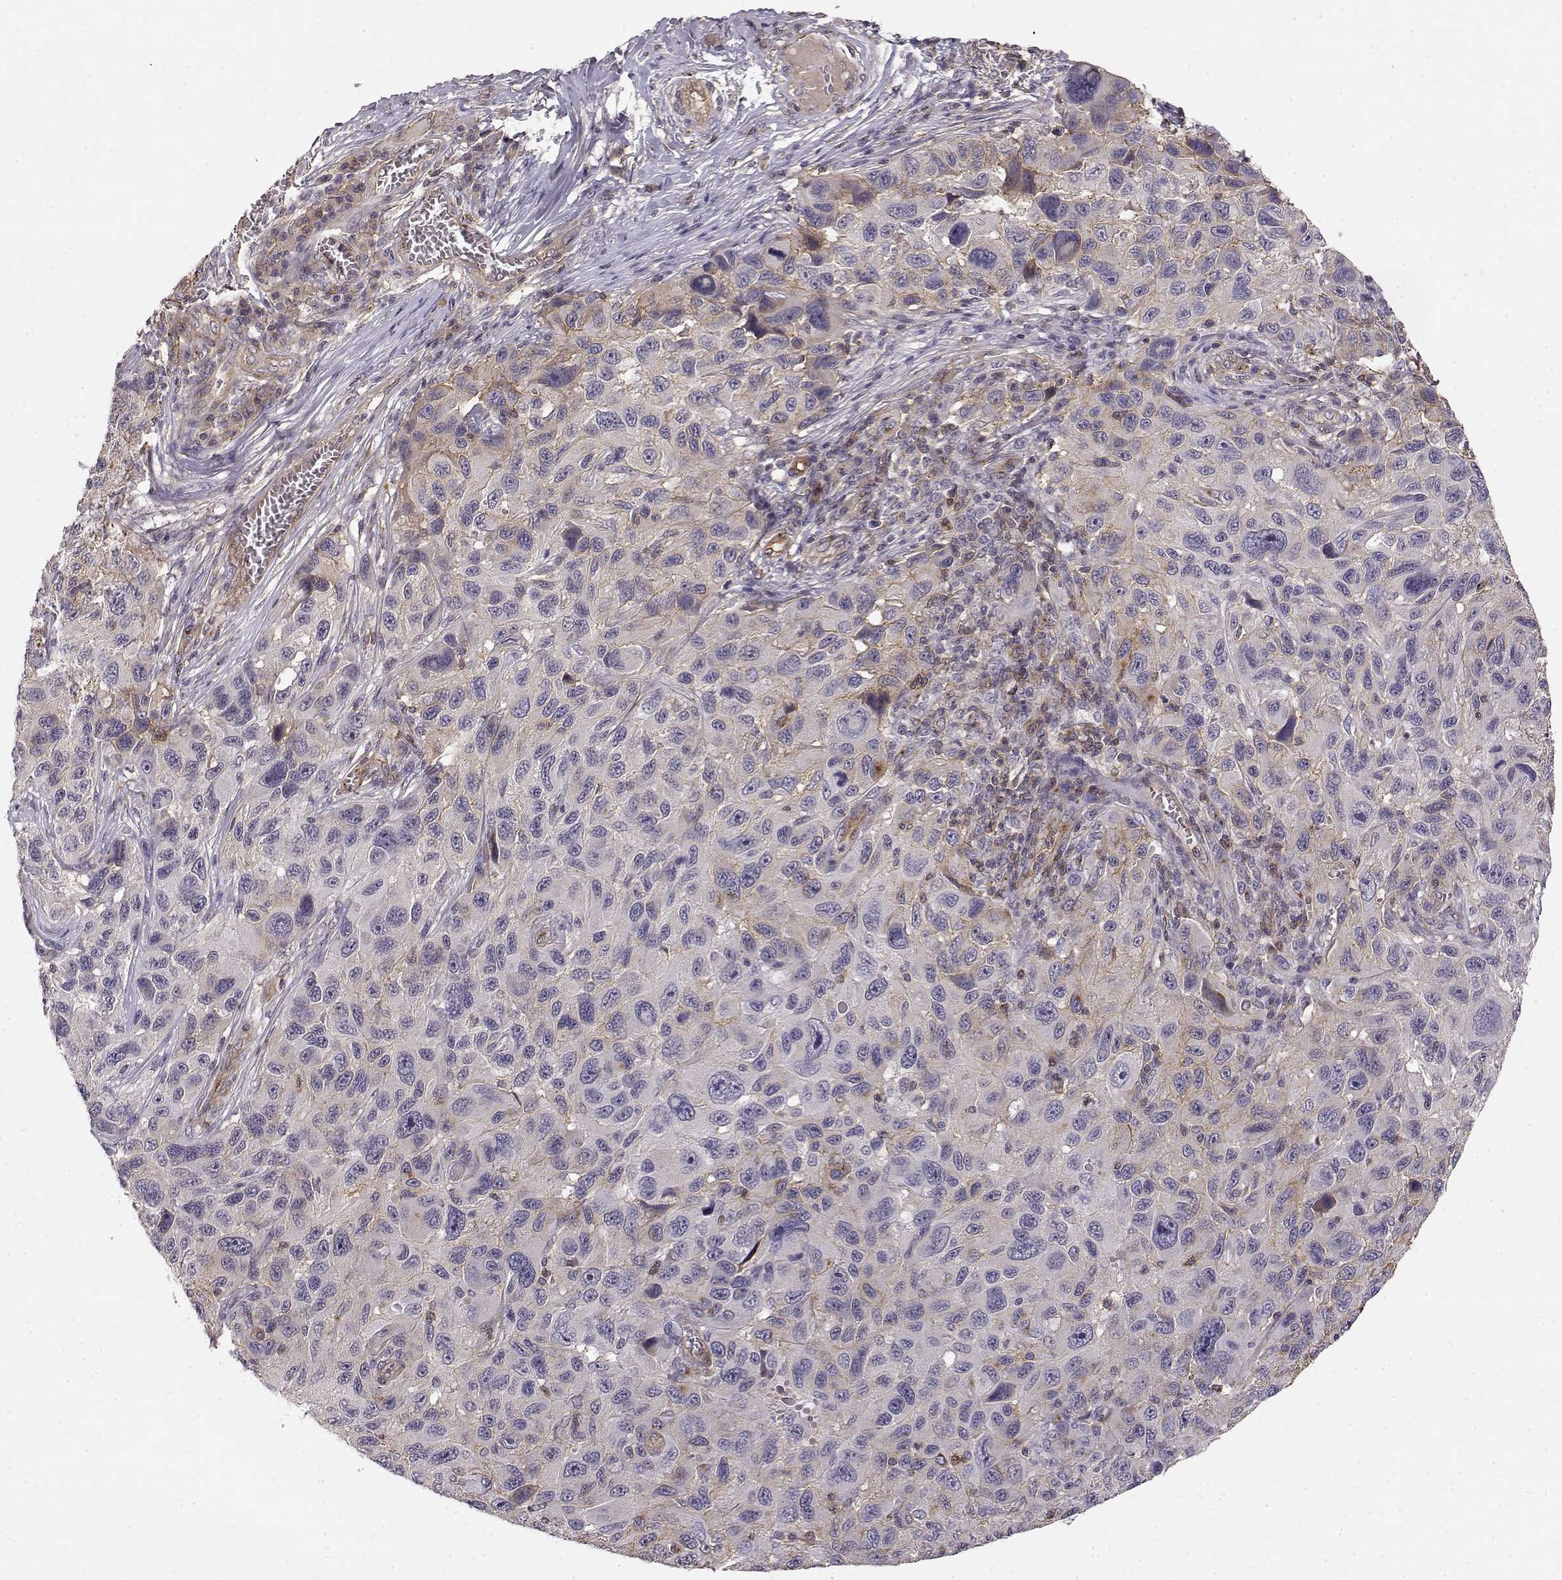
{"staining": {"intensity": "negative", "quantity": "none", "location": "none"}, "tissue": "melanoma", "cell_type": "Tumor cells", "image_type": "cancer", "snomed": [{"axis": "morphology", "description": "Malignant melanoma, NOS"}, {"axis": "topography", "description": "Skin"}], "caption": "IHC micrograph of melanoma stained for a protein (brown), which displays no expression in tumor cells. (DAB IHC, high magnification).", "gene": "IFITM1", "patient": {"sex": "male", "age": 53}}